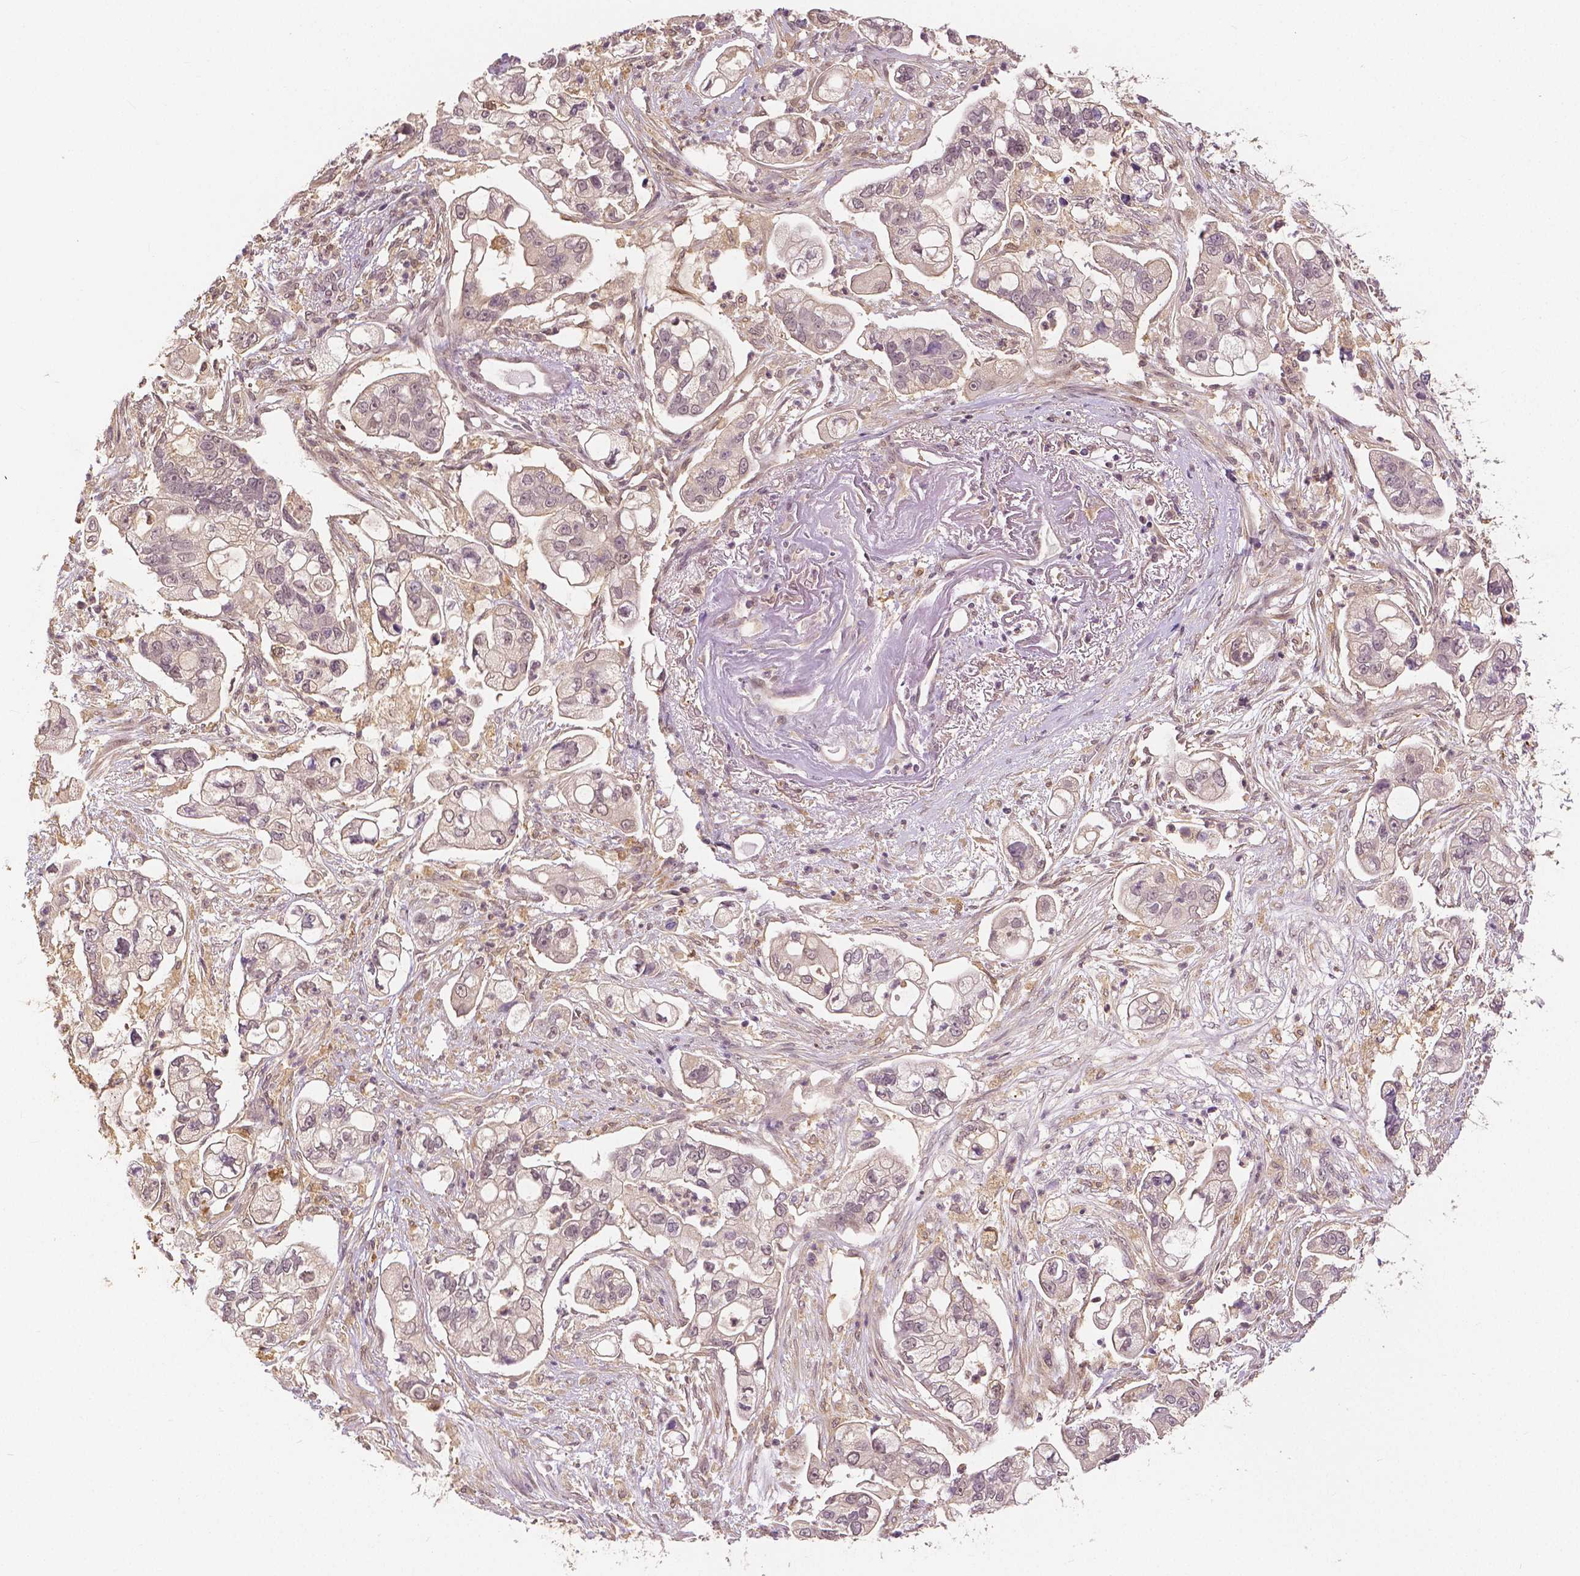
{"staining": {"intensity": "weak", "quantity": "25%-75%", "location": "cytoplasmic/membranous,nuclear"}, "tissue": "pancreatic cancer", "cell_type": "Tumor cells", "image_type": "cancer", "snomed": [{"axis": "morphology", "description": "Adenocarcinoma, NOS"}, {"axis": "topography", "description": "Pancreas"}], "caption": "Approximately 25%-75% of tumor cells in pancreatic cancer exhibit weak cytoplasmic/membranous and nuclear protein staining as visualized by brown immunohistochemical staining.", "gene": "MAP1LC3B", "patient": {"sex": "female", "age": 69}}